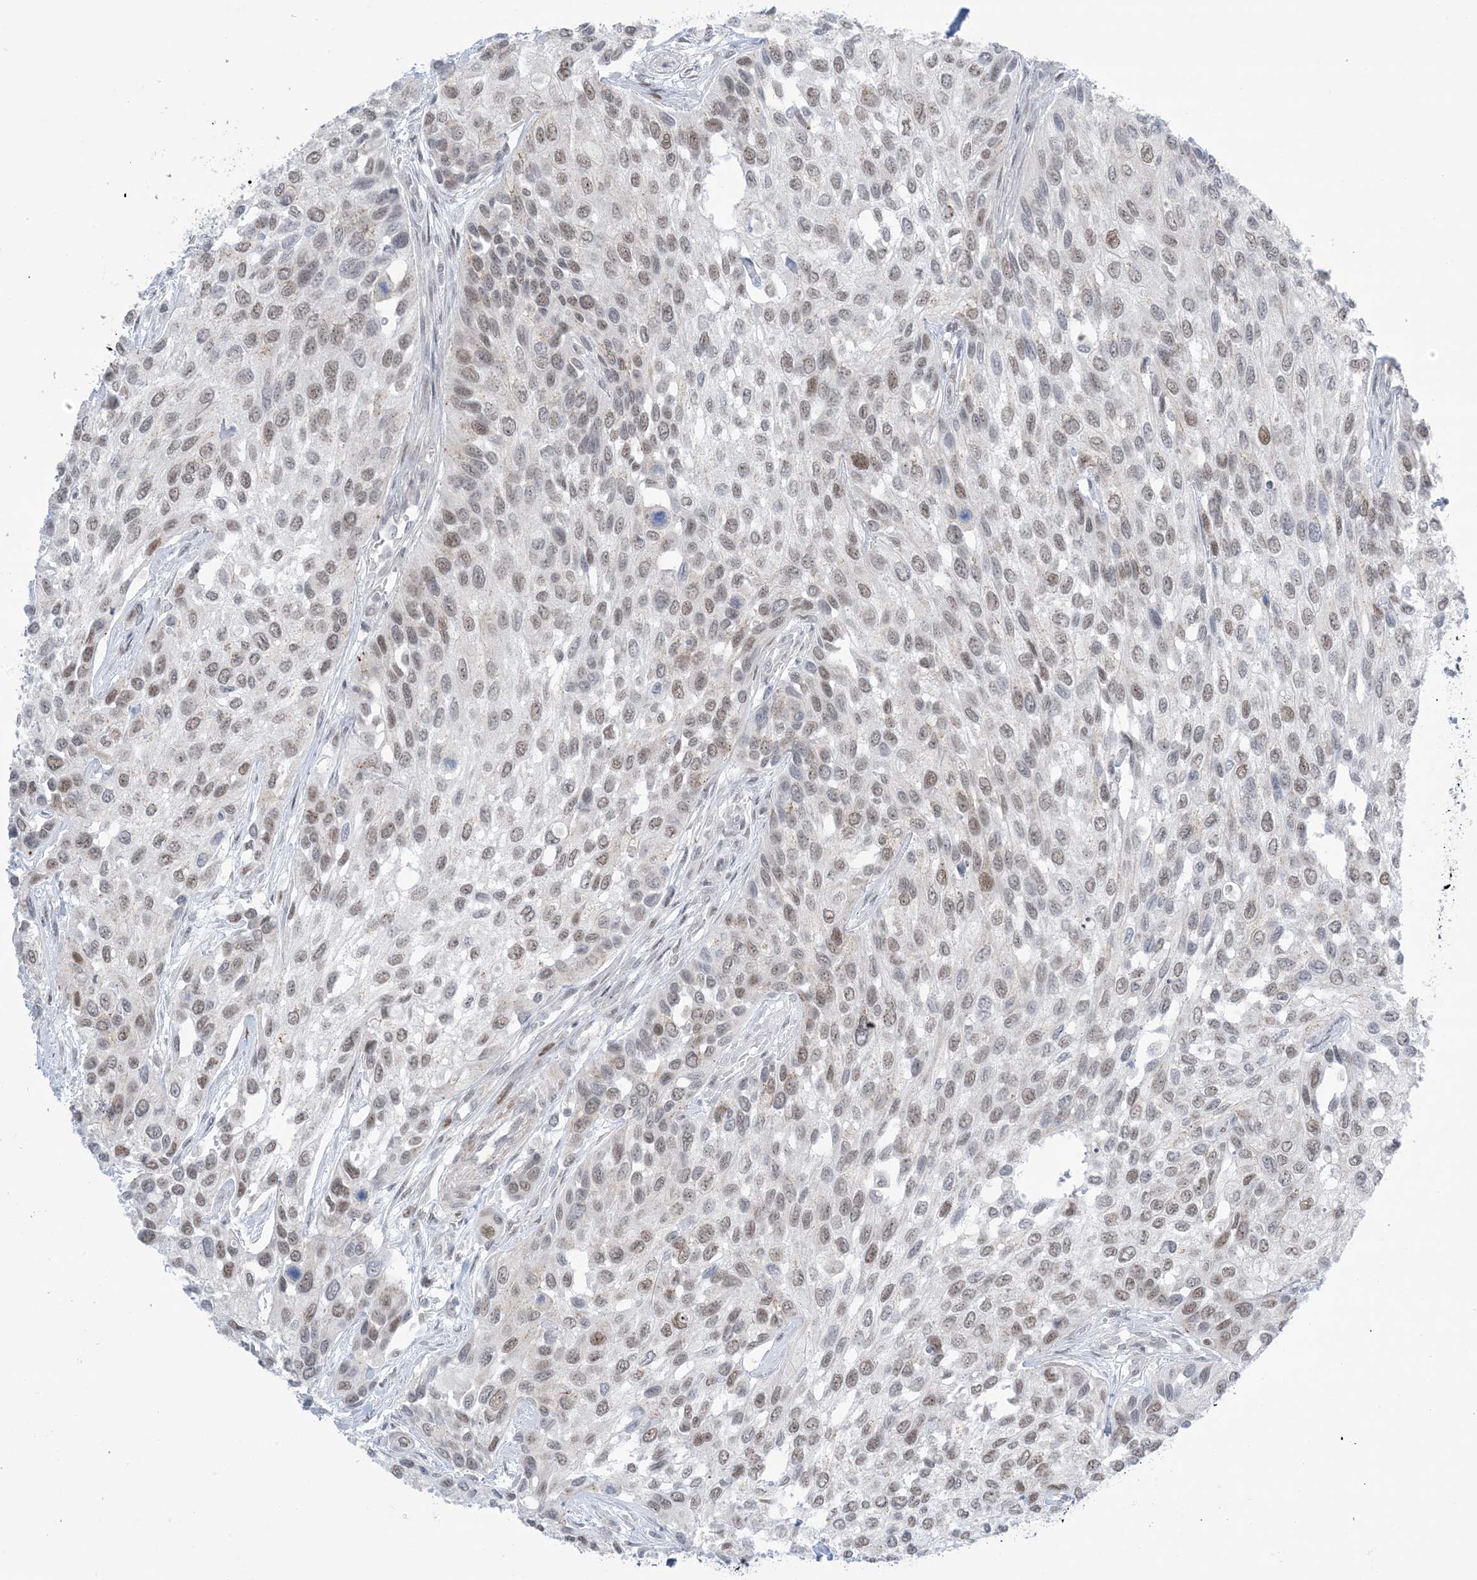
{"staining": {"intensity": "moderate", "quantity": "25%-75%", "location": "nuclear"}, "tissue": "urothelial cancer", "cell_type": "Tumor cells", "image_type": "cancer", "snomed": [{"axis": "morphology", "description": "Normal tissue, NOS"}, {"axis": "morphology", "description": "Urothelial carcinoma, High grade"}, {"axis": "topography", "description": "Vascular tissue"}, {"axis": "topography", "description": "Urinary bladder"}], "caption": "High-grade urothelial carcinoma stained with DAB immunohistochemistry exhibits medium levels of moderate nuclear positivity in about 25%-75% of tumor cells. The staining is performed using DAB (3,3'-diaminobenzidine) brown chromogen to label protein expression. The nuclei are counter-stained blue using hematoxylin.", "gene": "TFPT", "patient": {"sex": "female", "age": 56}}